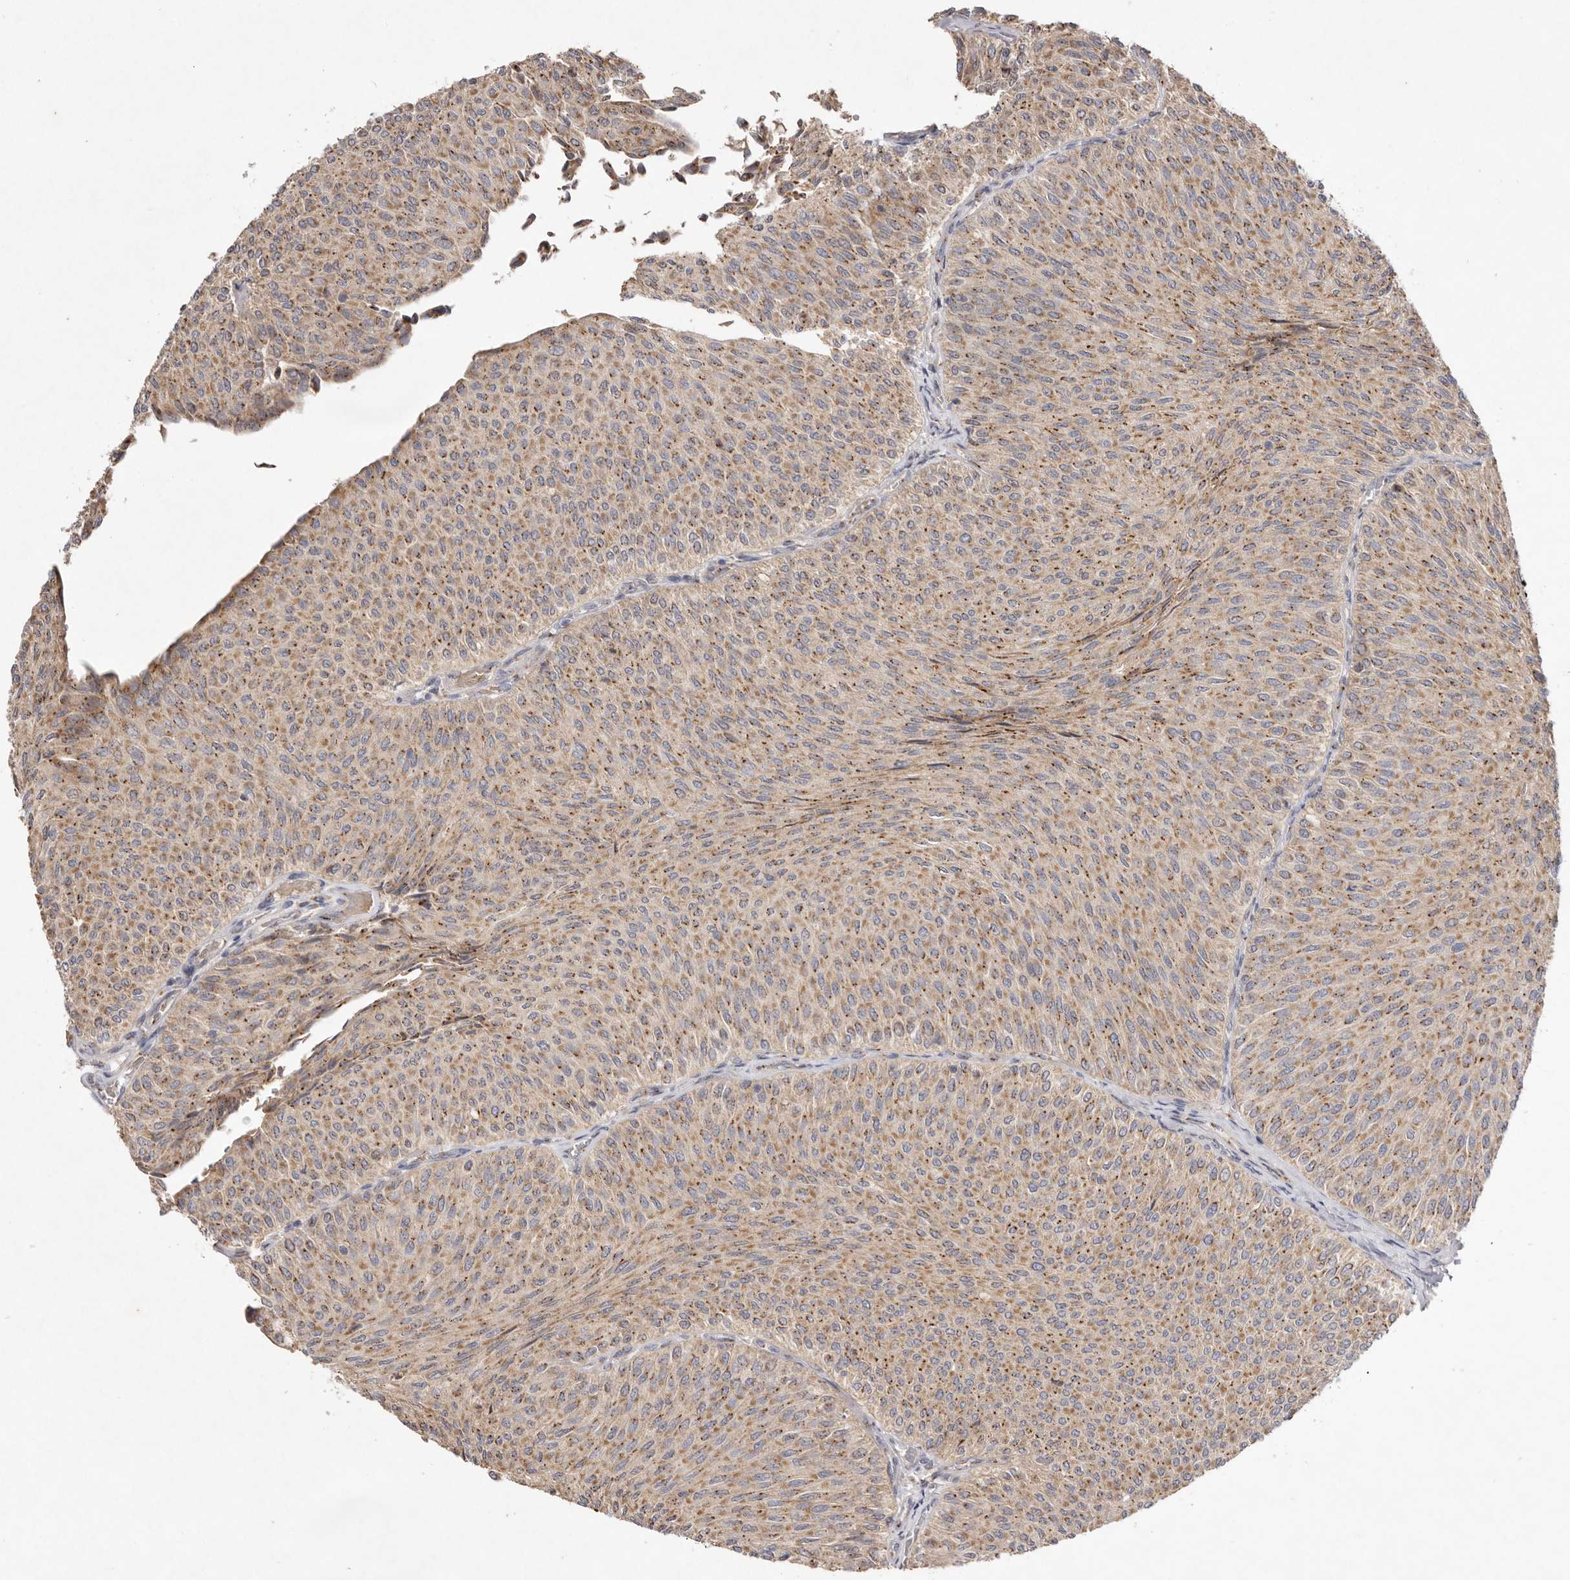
{"staining": {"intensity": "moderate", "quantity": ">75%", "location": "cytoplasmic/membranous"}, "tissue": "urothelial cancer", "cell_type": "Tumor cells", "image_type": "cancer", "snomed": [{"axis": "morphology", "description": "Urothelial carcinoma, Low grade"}, {"axis": "topography", "description": "Urinary bladder"}], "caption": "Brown immunohistochemical staining in urothelial cancer demonstrates moderate cytoplasmic/membranous positivity in approximately >75% of tumor cells. (Brightfield microscopy of DAB IHC at high magnification).", "gene": "USP24", "patient": {"sex": "male", "age": 78}}